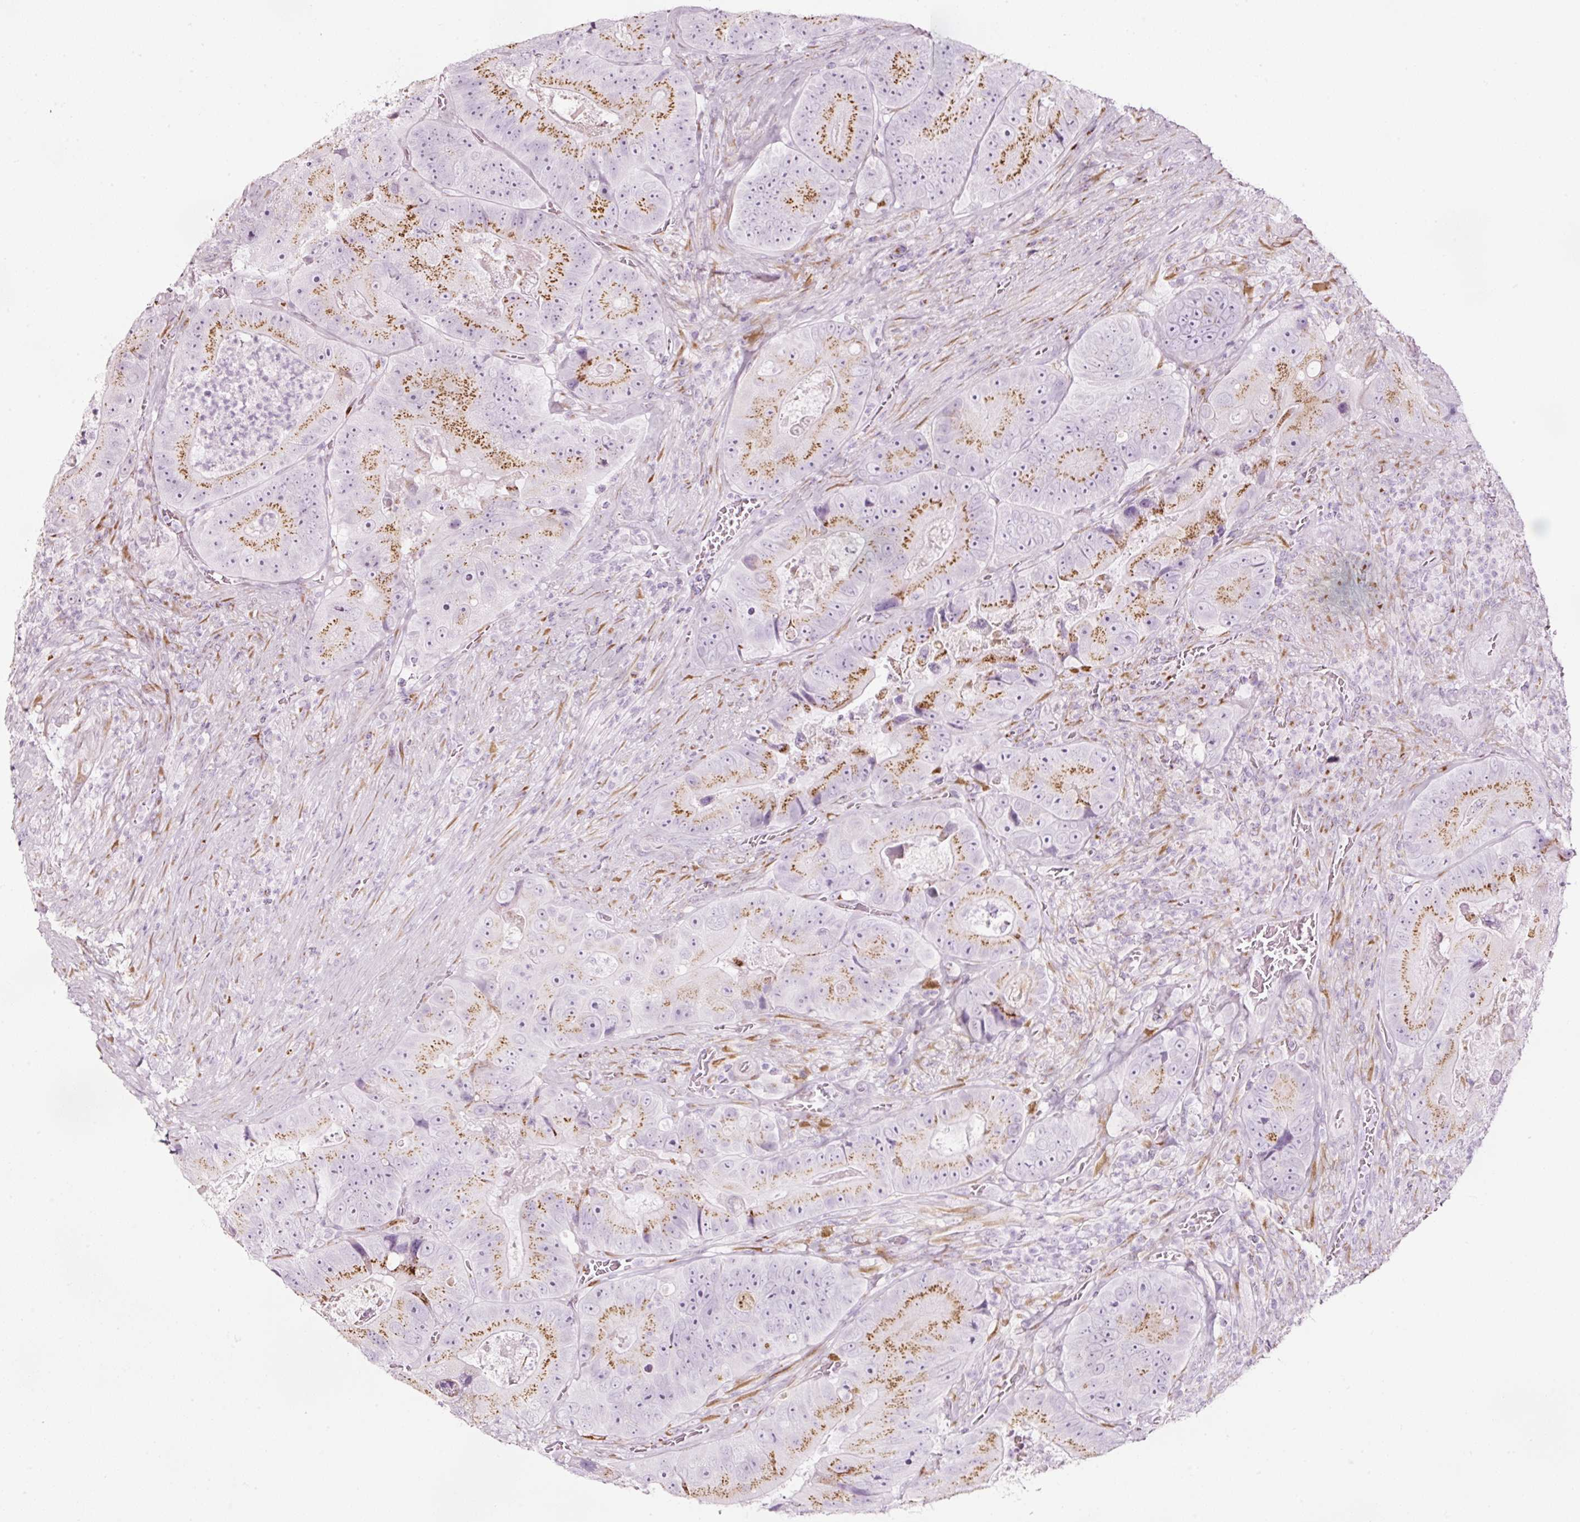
{"staining": {"intensity": "moderate", "quantity": "25%-75%", "location": "cytoplasmic/membranous"}, "tissue": "colorectal cancer", "cell_type": "Tumor cells", "image_type": "cancer", "snomed": [{"axis": "morphology", "description": "Adenocarcinoma, NOS"}, {"axis": "topography", "description": "Colon"}], "caption": "This micrograph reveals adenocarcinoma (colorectal) stained with immunohistochemistry (IHC) to label a protein in brown. The cytoplasmic/membranous of tumor cells show moderate positivity for the protein. Nuclei are counter-stained blue.", "gene": "SDF4", "patient": {"sex": "female", "age": 86}}